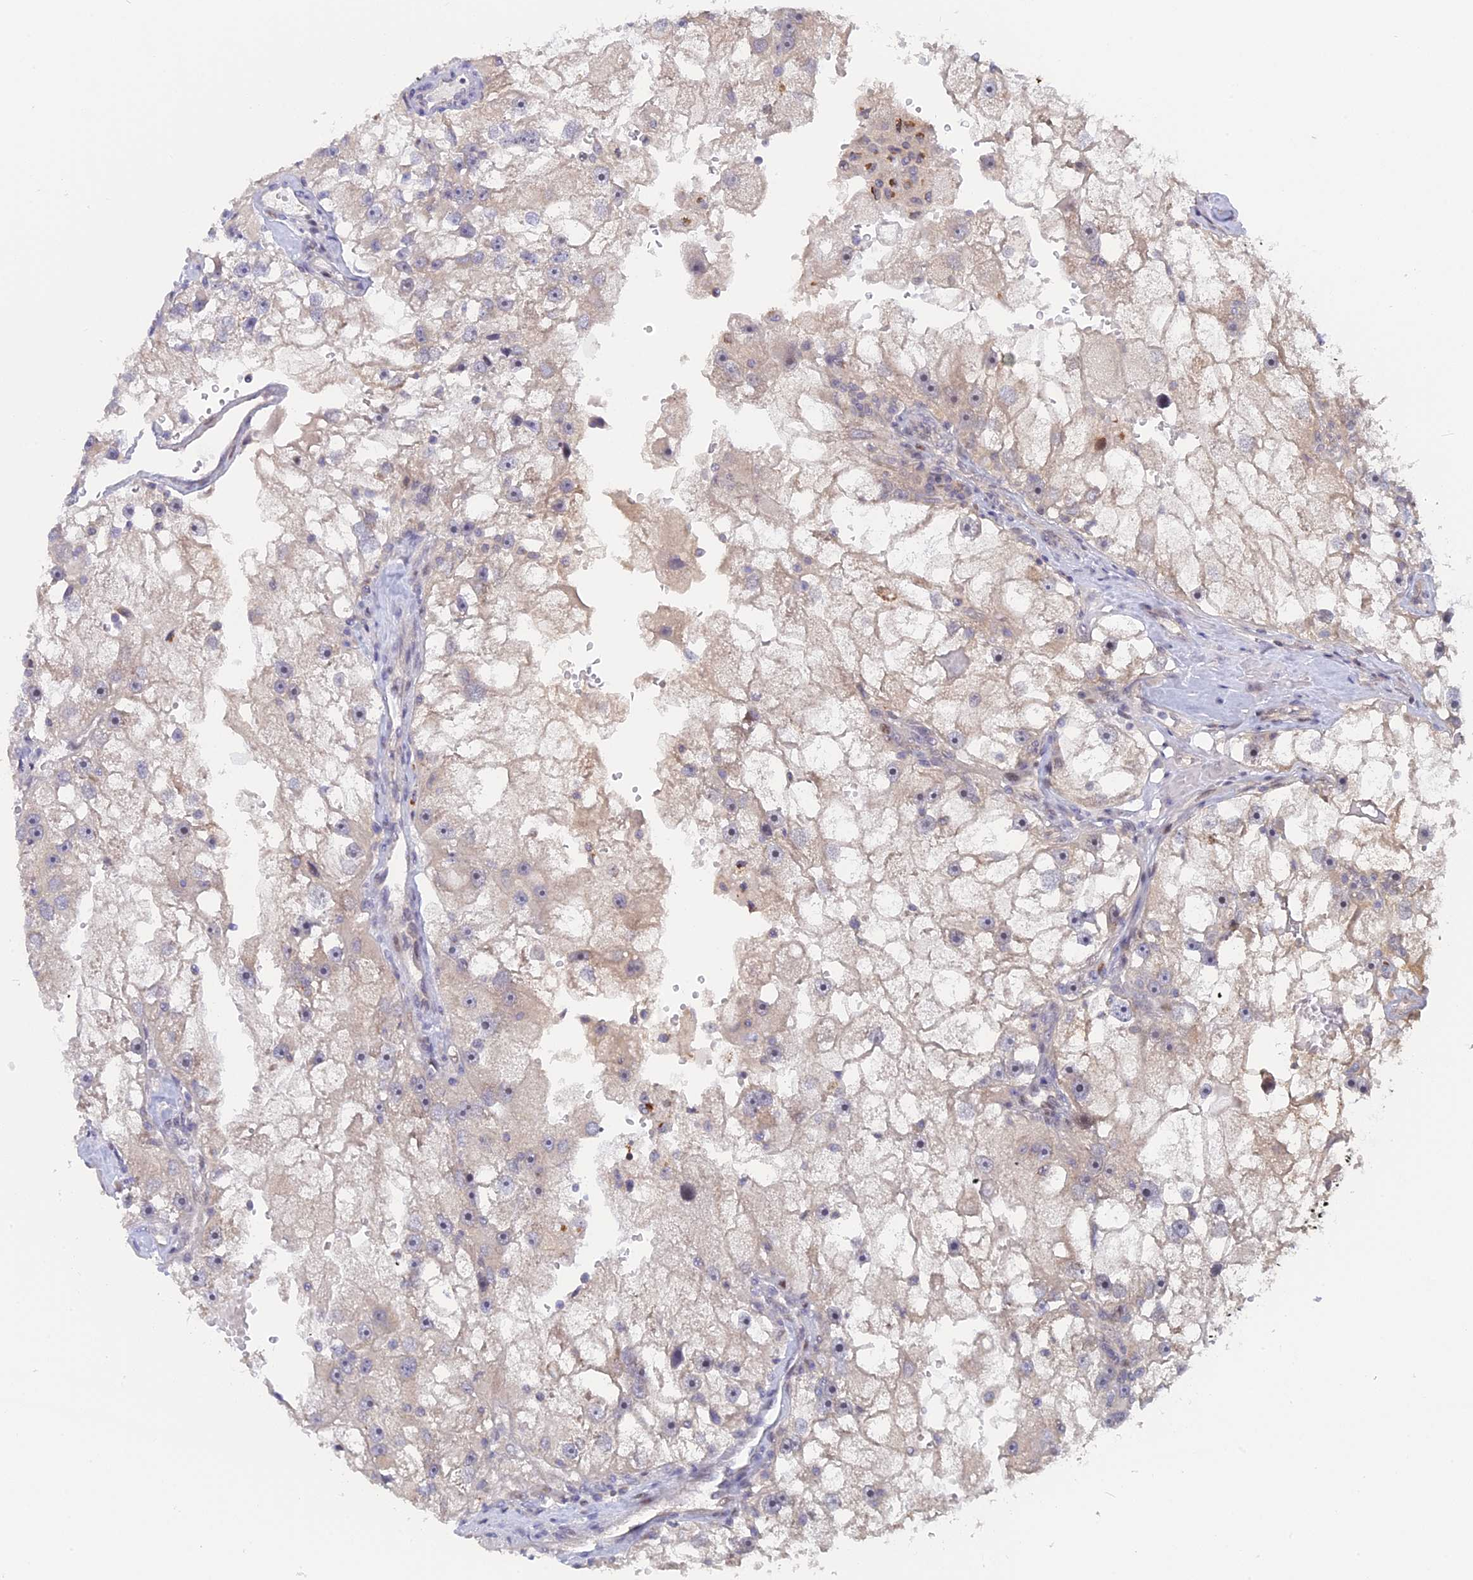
{"staining": {"intensity": "weak", "quantity": "<25%", "location": "cytoplasmic/membranous"}, "tissue": "renal cancer", "cell_type": "Tumor cells", "image_type": "cancer", "snomed": [{"axis": "morphology", "description": "Adenocarcinoma, NOS"}, {"axis": "topography", "description": "Kidney"}], "caption": "The micrograph demonstrates no significant positivity in tumor cells of adenocarcinoma (renal). Brightfield microscopy of IHC stained with DAB (3,3'-diaminobenzidine) (brown) and hematoxylin (blue), captured at high magnification.", "gene": "GSKIP", "patient": {"sex": "male", "age": 63}}